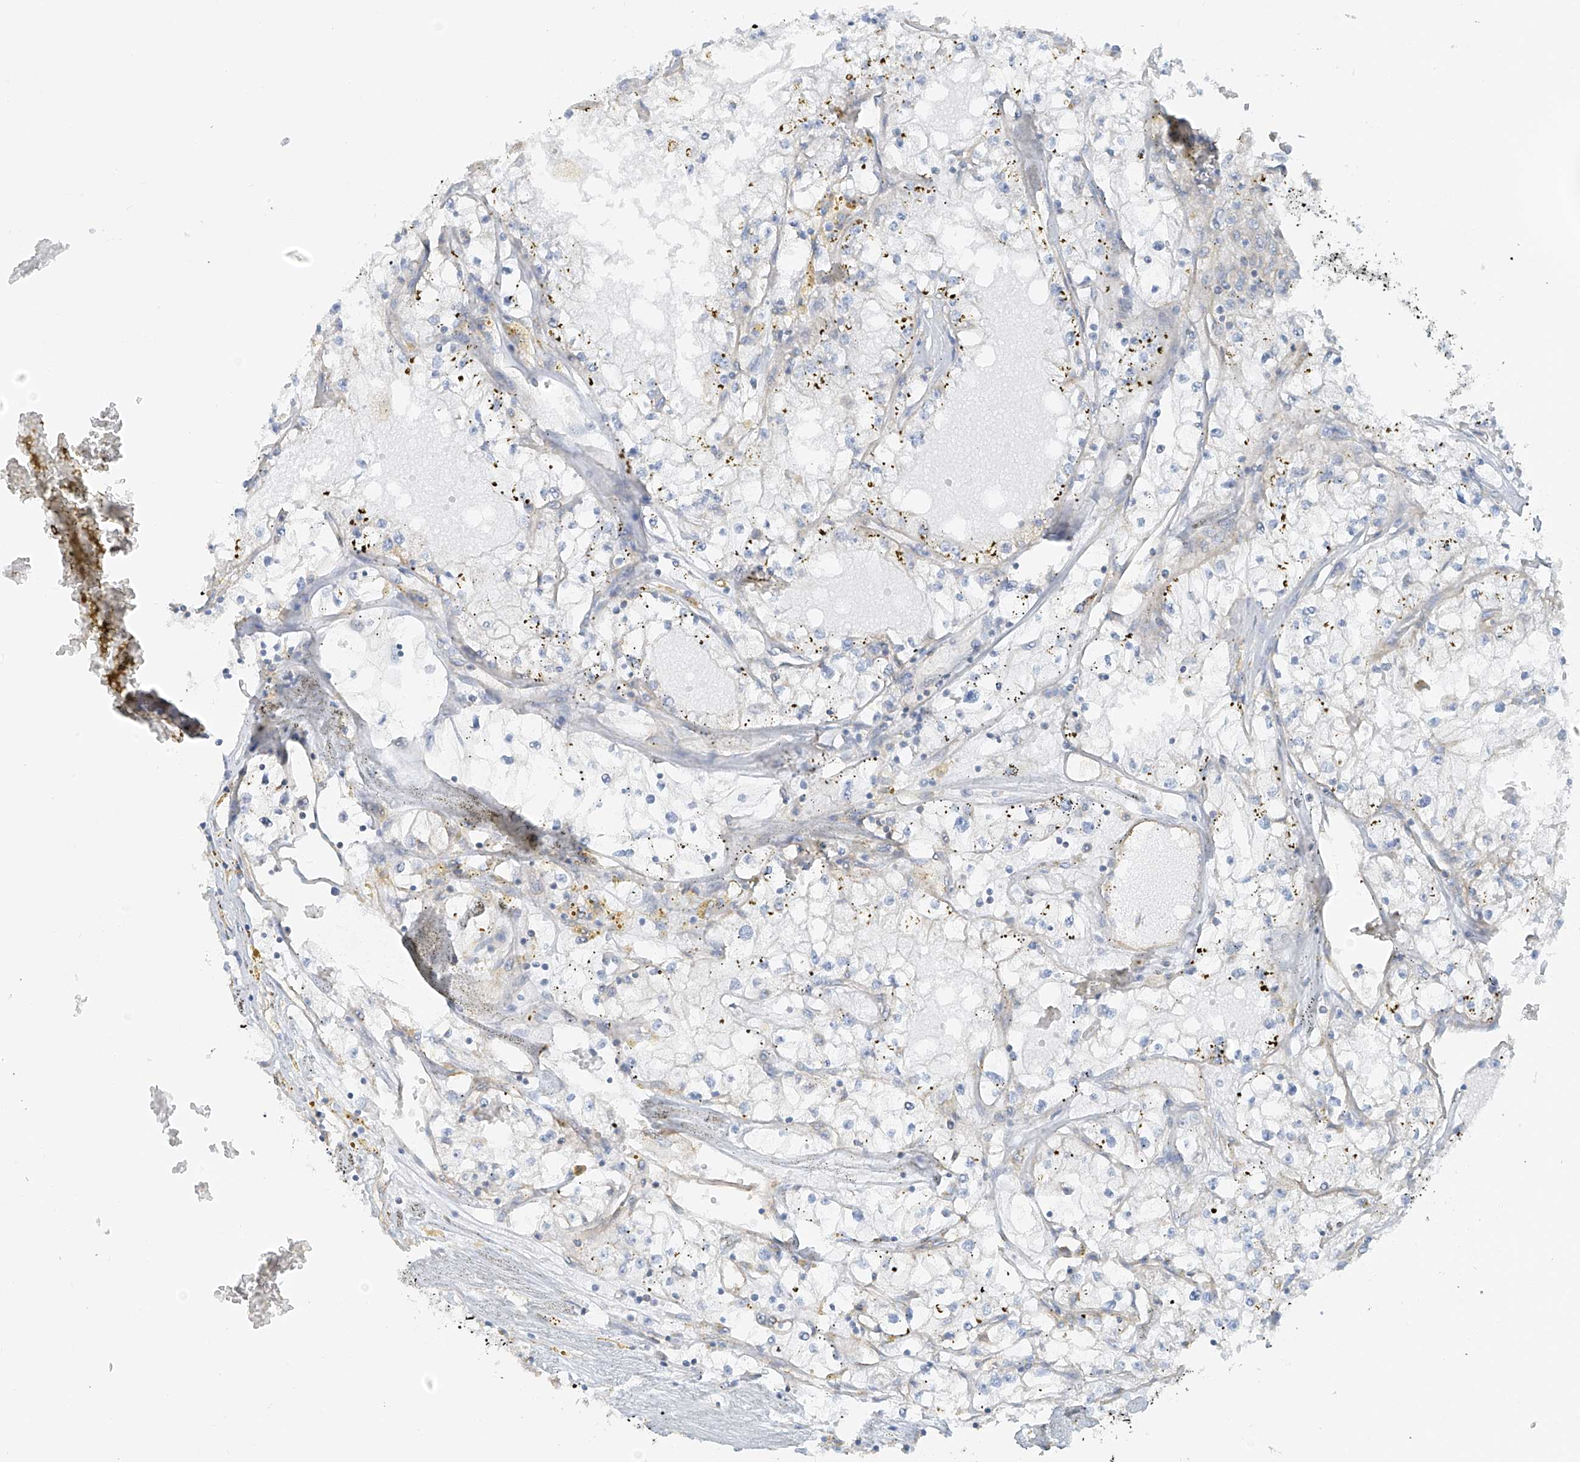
{"staining": {"intensity": "negative", "quantity": "none", "location": "none"}, "tissue": "renal cancer", "cell_type": "Tumor cells", "image_type": "cancer", "snomed": [{"axis": "morphology", "description": "Adenocarcinoma, NOS"}, {"axis": "topography", "description": "Kidney"}], "caption": "Tumor cells show no significant expression in renal cancer.", "gene": "VAMP5", "patient": {"sex": "male", "age": 56}}